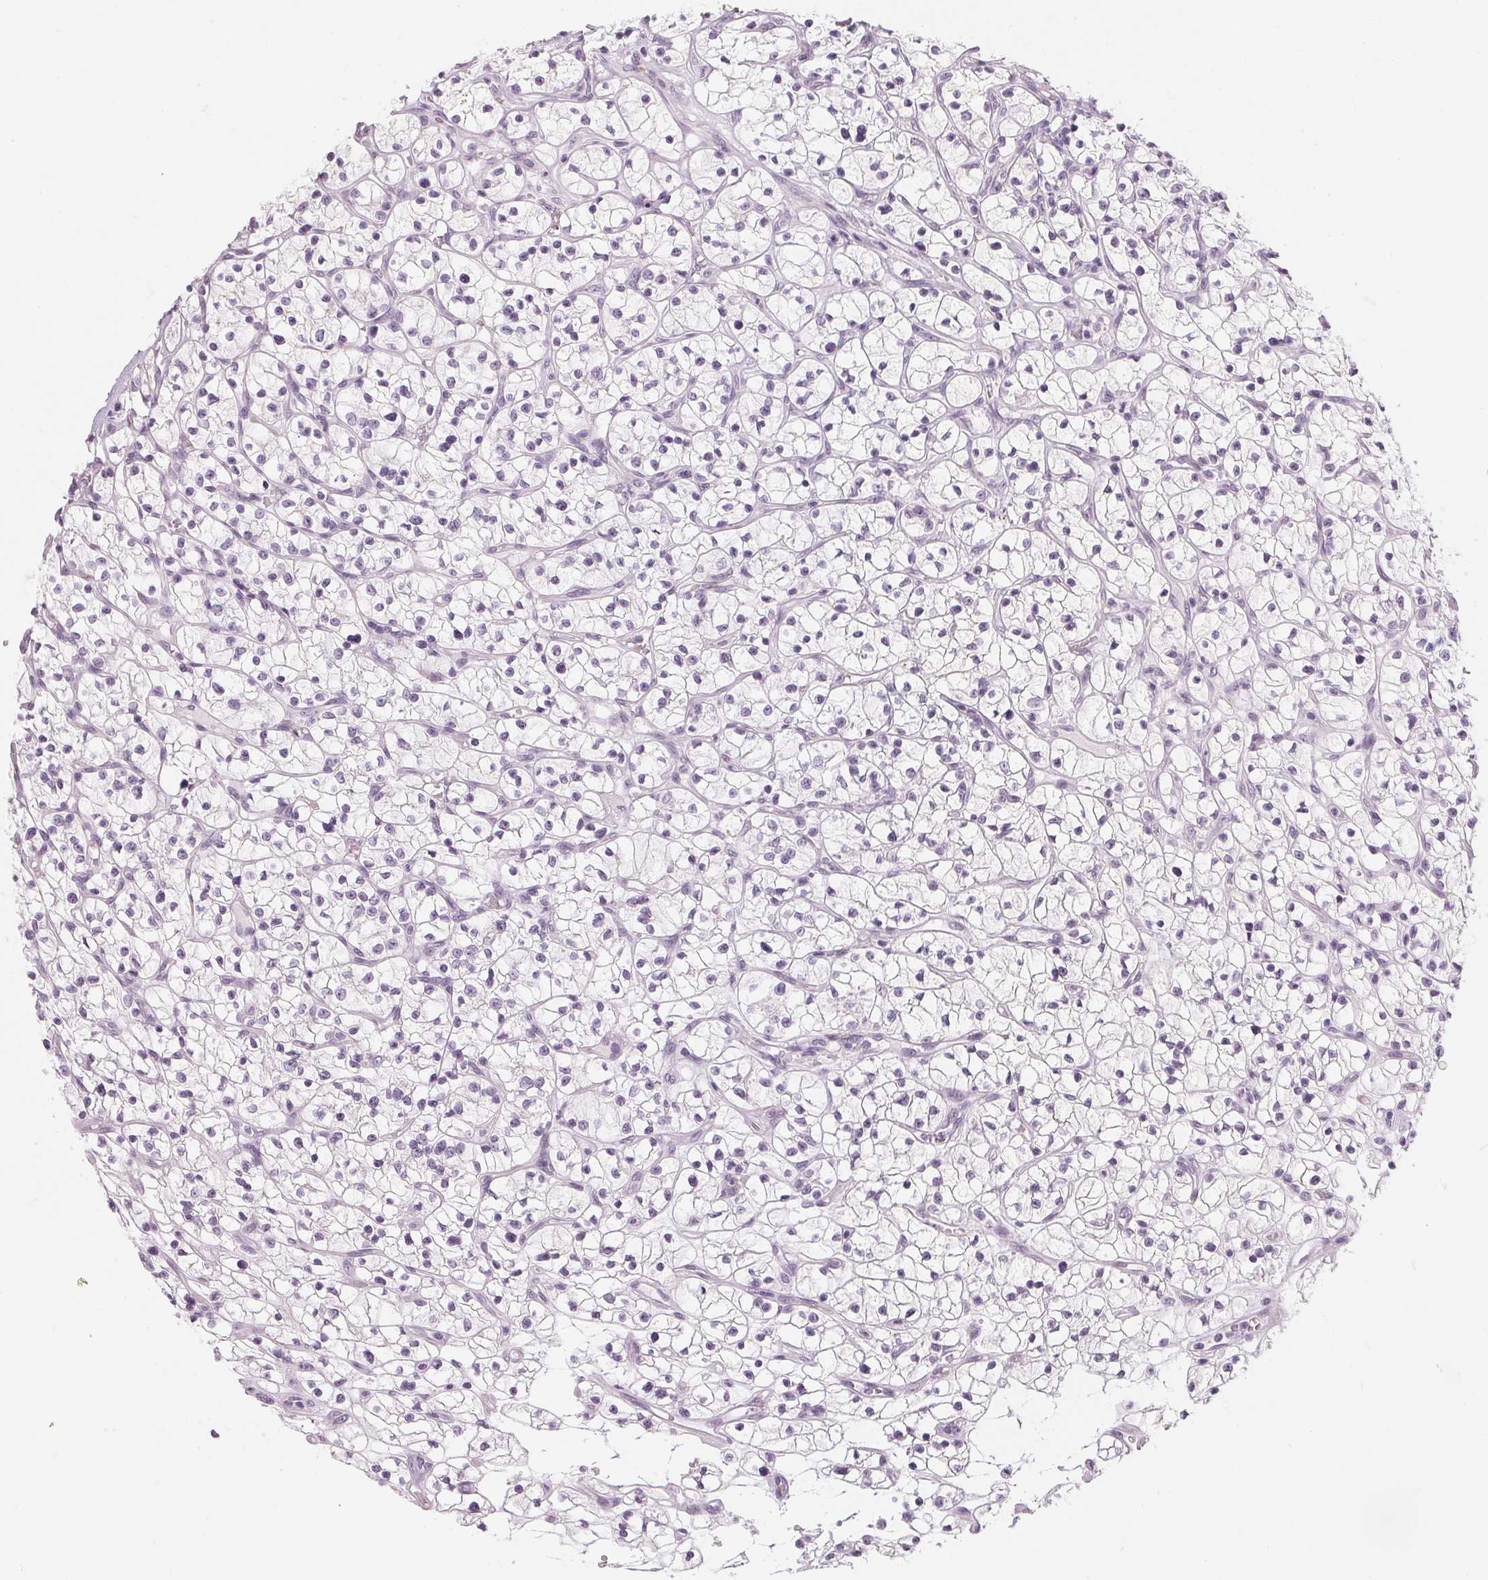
{"staining": {"intensity": "negative", "quantity": "none", "location": "none"}, "tissue": "renal cancer", "cell_type": "Tumor cells", "image_type": "cancer", "snomed": [{"axis": "morphology", "description": "Adenocarcinoma, NOS"}, {"axis": "topography", "description": "Kidney"}], "caption": "Renal cancer (adenocarcinoma) was stained to show a protein in brown. There is no significant staining in tumor cells. (DAB immunohistochemistry visualized using brightfield microscopy, high magnification).", "gene": "CHST4", "patient": {"sex": "female", "age": 64}}